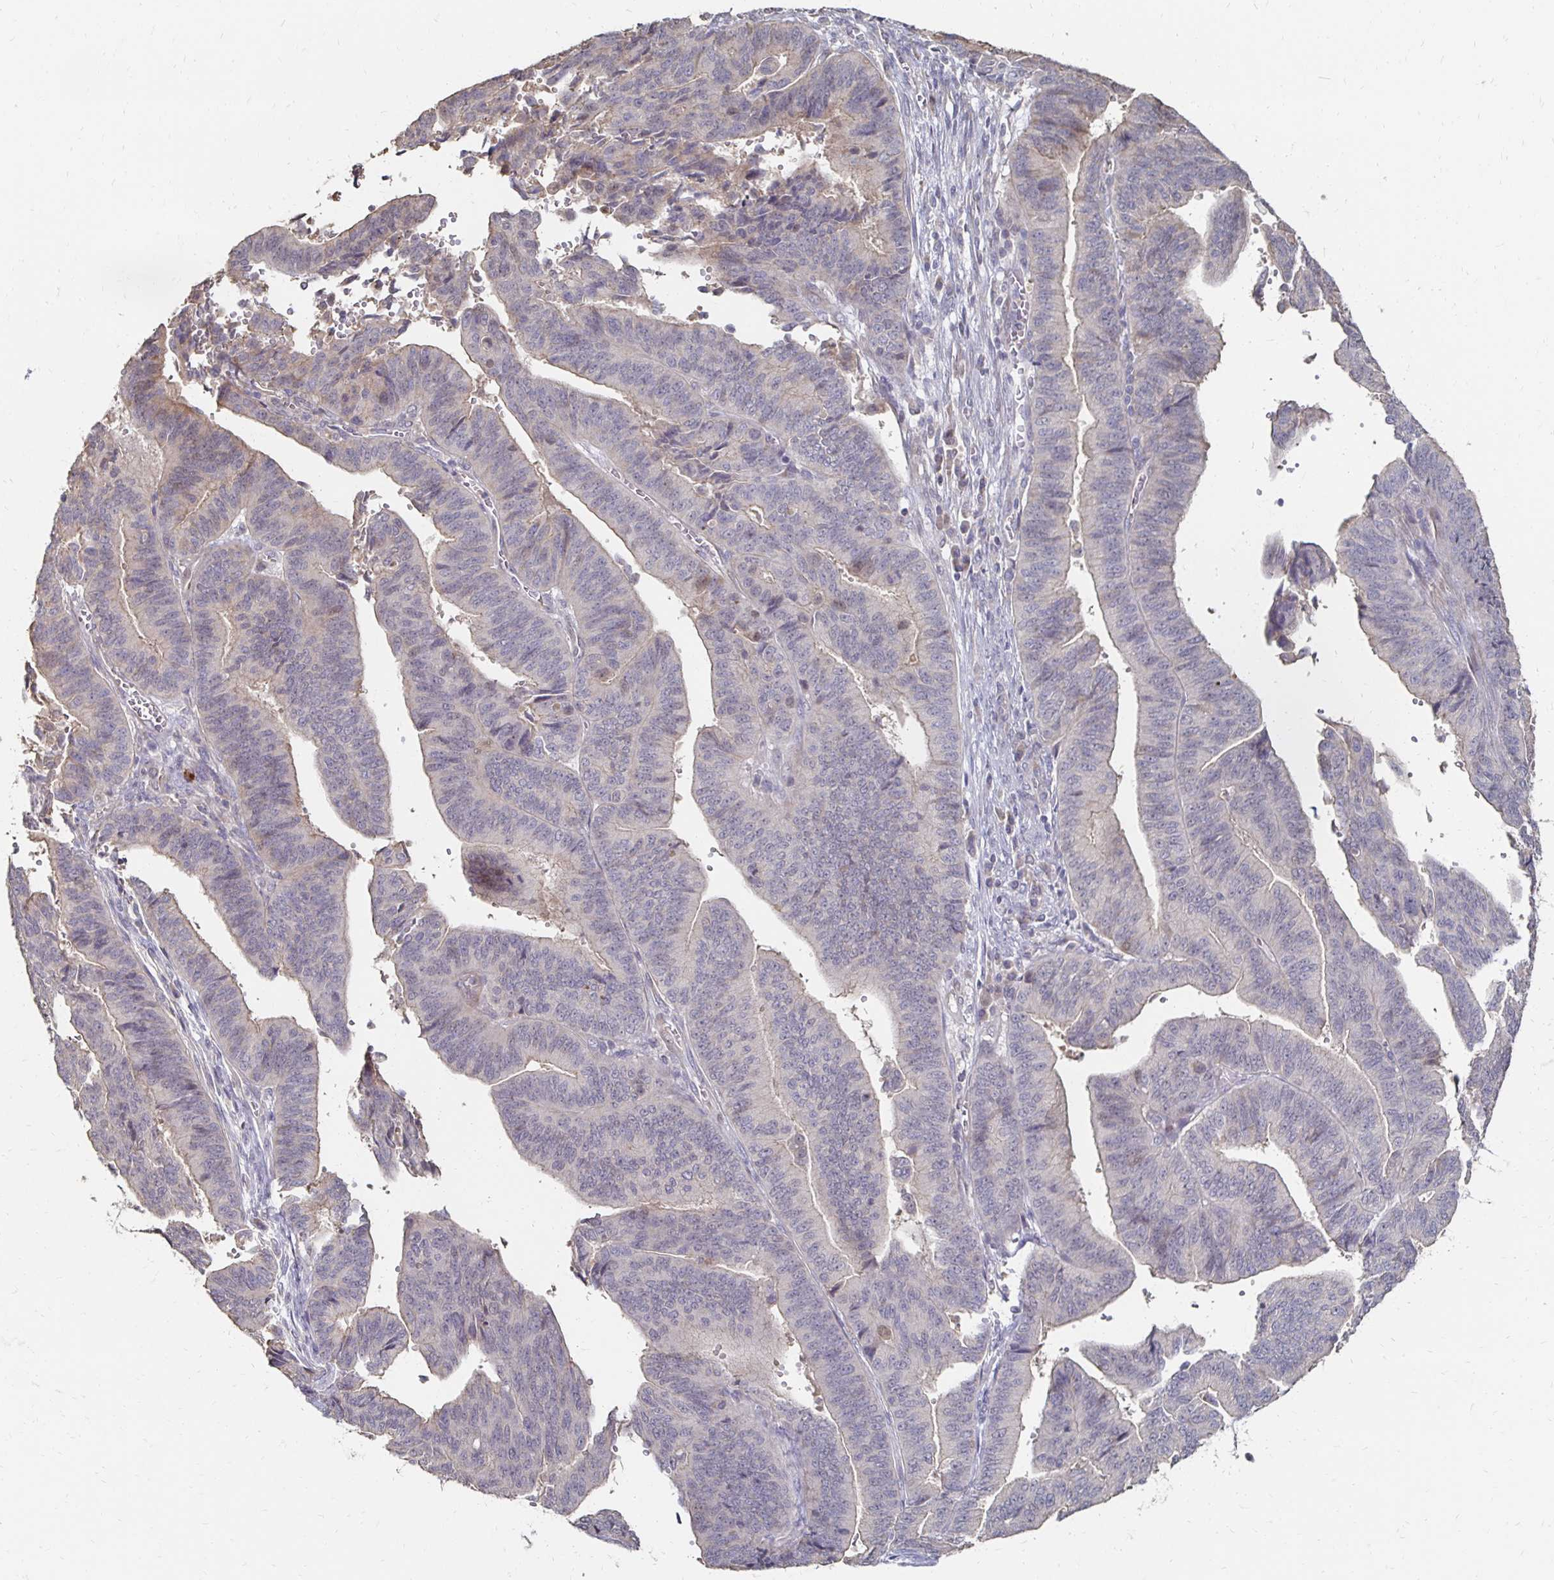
{"staining": {"intensity": "weak", "quantity": "<25%", "location": "cytoplasmic/membranous"}, "tissue": "endometrial cancer", "cell_type": "Tumor cells", "image_type": "cancer", "snomed": [{"axis": "morphology", "description": "Adenocarcinoma, NOS"}, {"axis": "topography", "description": "Endometrium"}], "caption": "Immunohistochemistry histopathology image of human adenocarcinoma (endometrial) stained for a protein (brown), which reveals no staining in tumor cells. (DAB IHC with hematoxylin counter stain).", "gene": "ZNF727", "patient": {"sex": "female", "age": 65}}